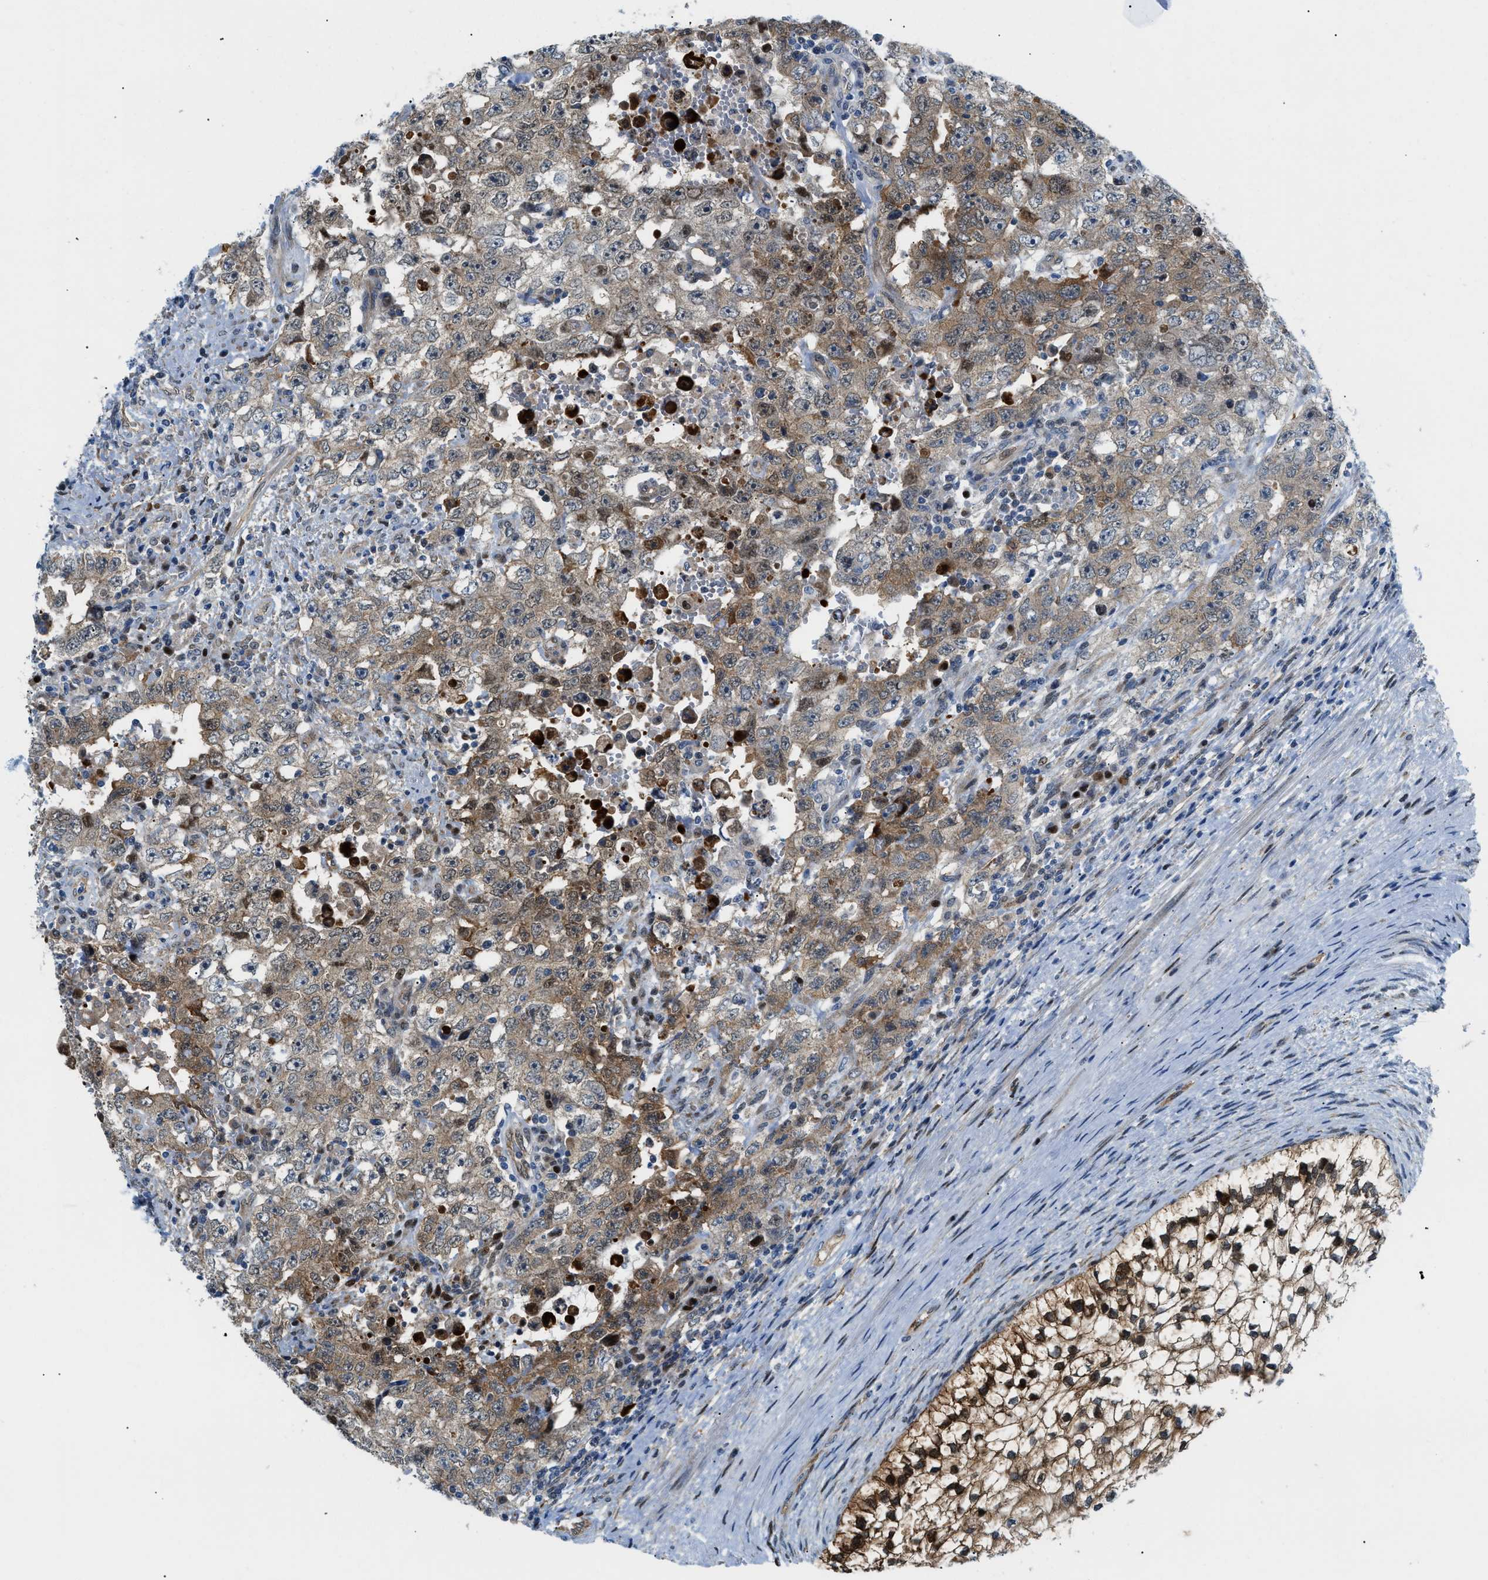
{"staining": {"intensity": "moderate", "quantity": "25%-75%", "location": "cytoplasmic/membranous"}, "tissue": "testis cancer", "cell_type": "Tumor cells", "image_type": "cancer", "snomed": [{"axis": "morphology", "description": "Carcinoma, Embryonal, NOS"}, {"axis": "topography", "description": "Testis"}], "caption": "An image of testis embryonal carcinoma stained for a protein shows moderate cytoplasmic/membranous brown staining in tumor cells. (DAB (3,3'-diaminobenzidine) IHC with brightfield microscopy, high magnification).", "gene": "YWHAE", "patient": {"sex": "male", "age": 26}}